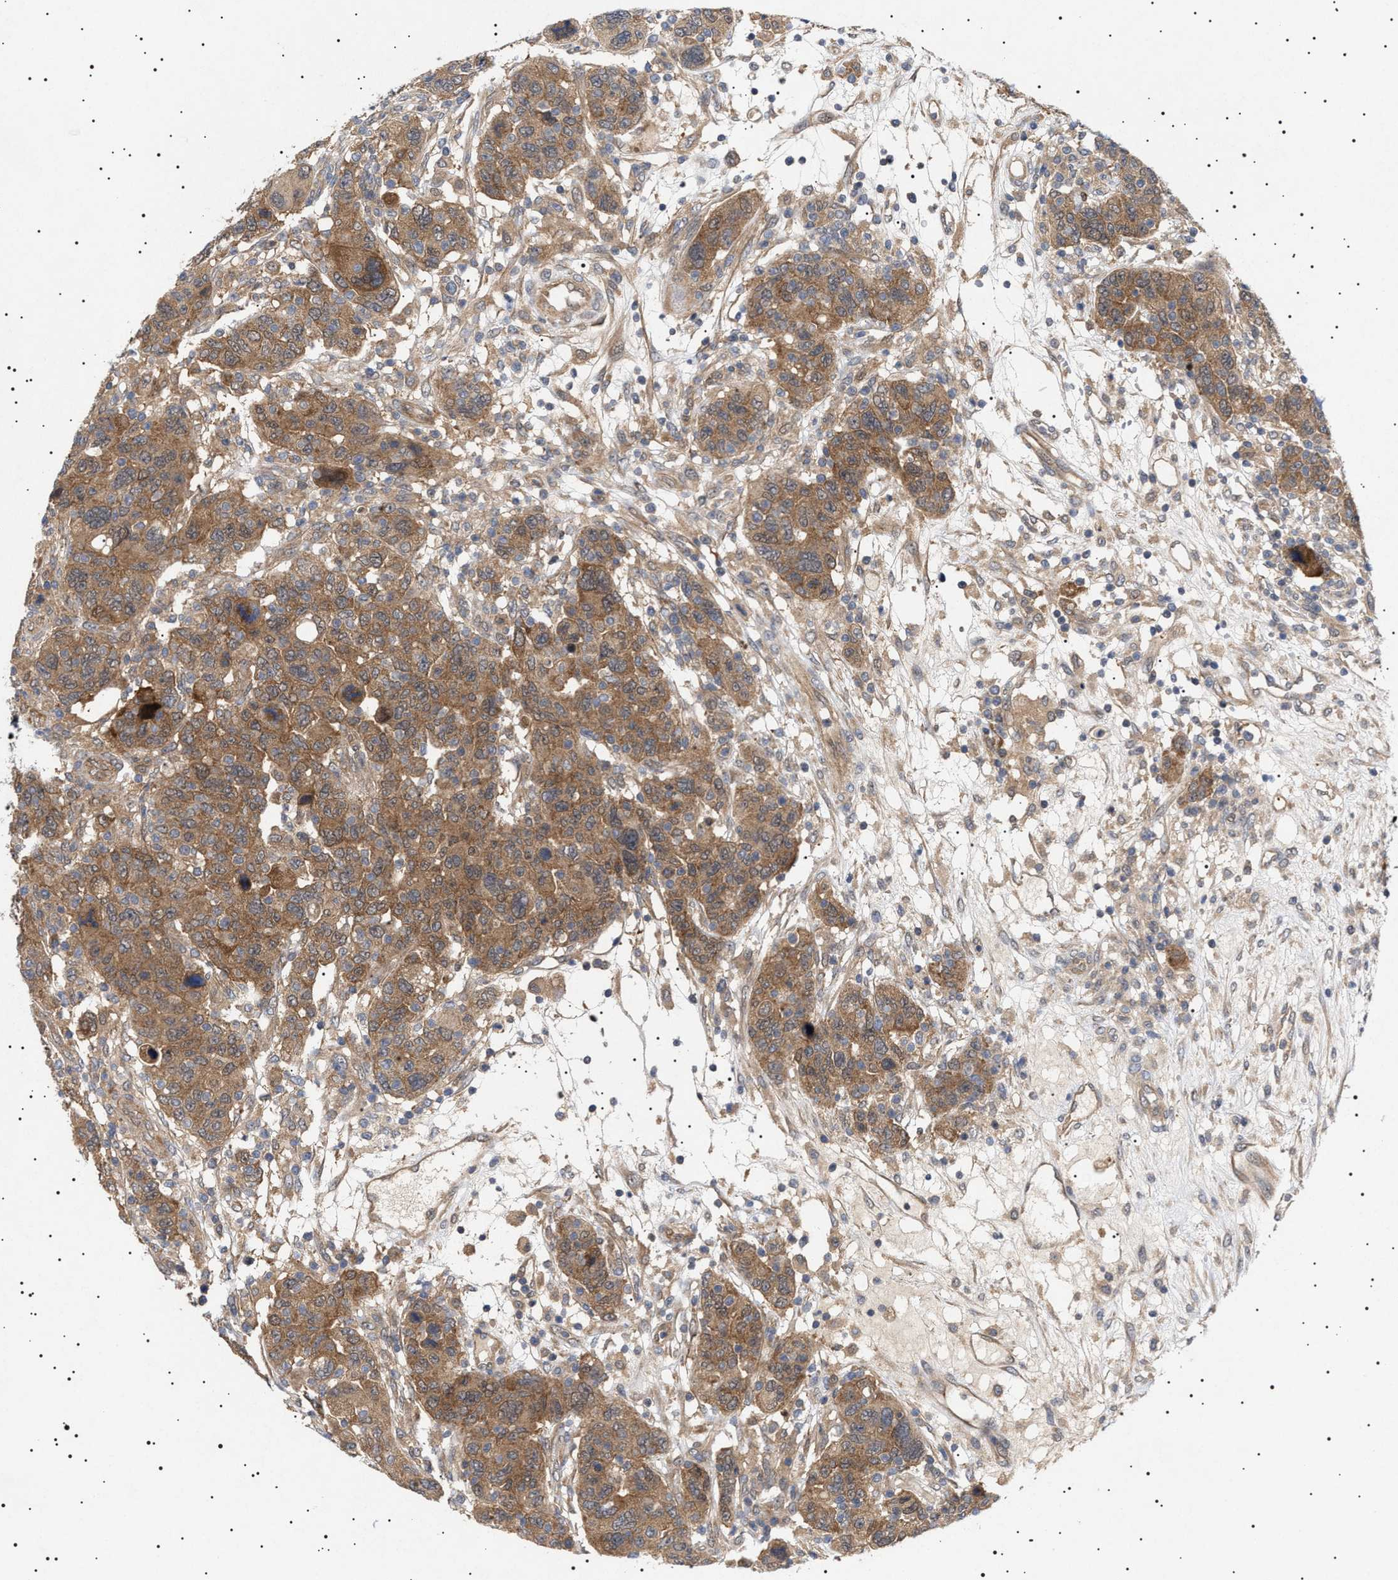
{"staining": {"intensity": "moderate", "quantity": ">75%", "location": "cytoplasmic/membranous"}, "tissue": "breast cancer", "cell_type": "Tumor cells", "image_type": "cancer", "snomed": [{"axis": "morphology", "description": "Duct carcinoma"}, {"axis": "topography", "description": "Breast"}], "caption": "Moderate cytoplasmic/membranous expression is seen in about >75% of tumor cells in breast cancer. (IHC, brightfield microscopy, high magnification).", "gene": "NPLOC4", "patient": {"sex": "female", "age": 37}}